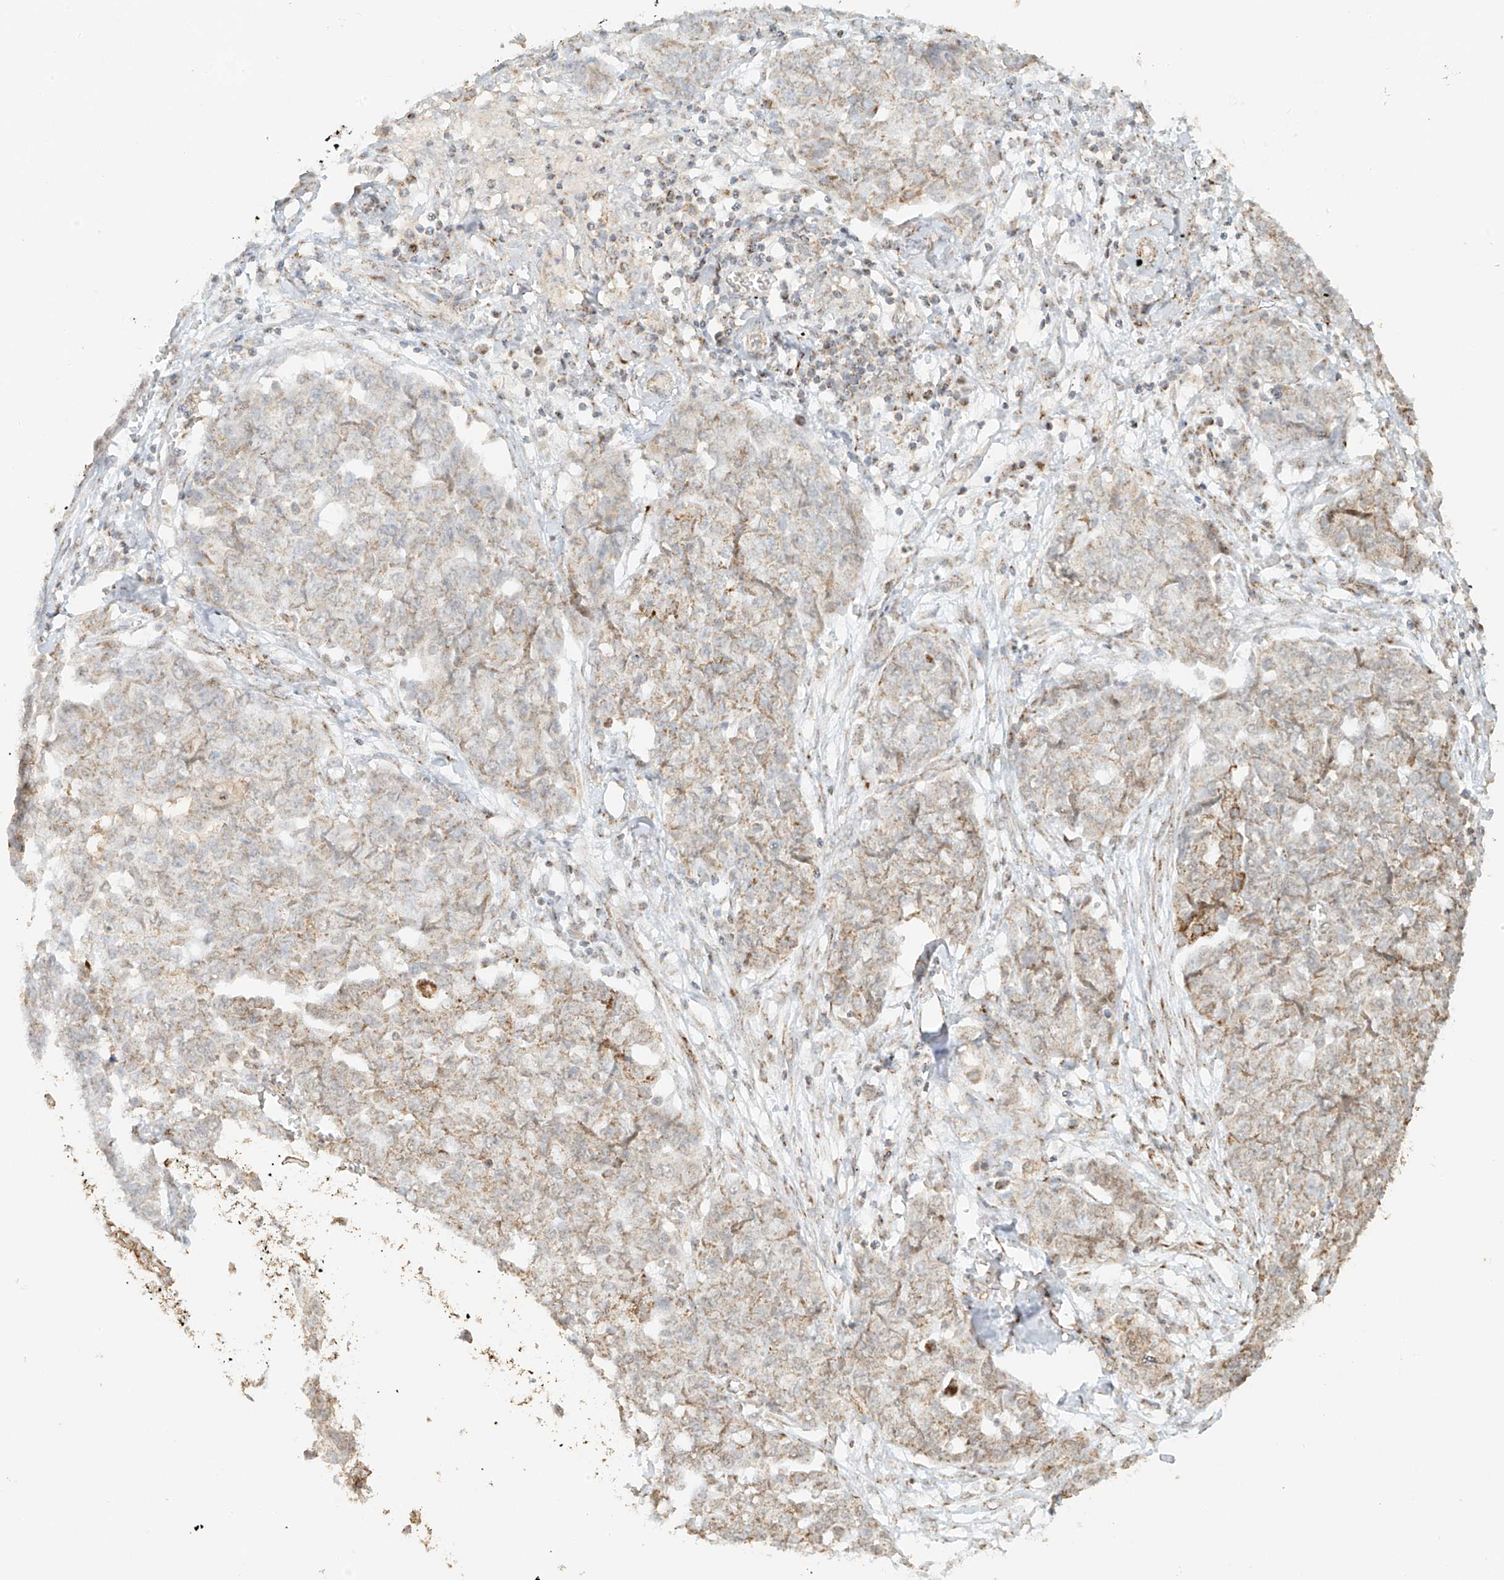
{"staining": {"intensity": "weak", "quantity": ">75%", "location": "cytoplasmic/membranous"}, "tissue": "ovarian cancer", "cell_type": "Tumor cells", "image_type": "cancer", "snomed": [{"axis": "morphology", "description": "Cystadenocarcinoma, serous, NOS"}, {"axis": "topography", "description": "Soft tissue"}, {"axis": "topography", "description": "Ovary"}], "caption": "Tumor cells display low levels of weak cytoplasmic/membranous expression in approximately >75% of cells in ovarian cancer.", "gene": "MIPEP", "patient": {"sex": "female", "age": 57}}